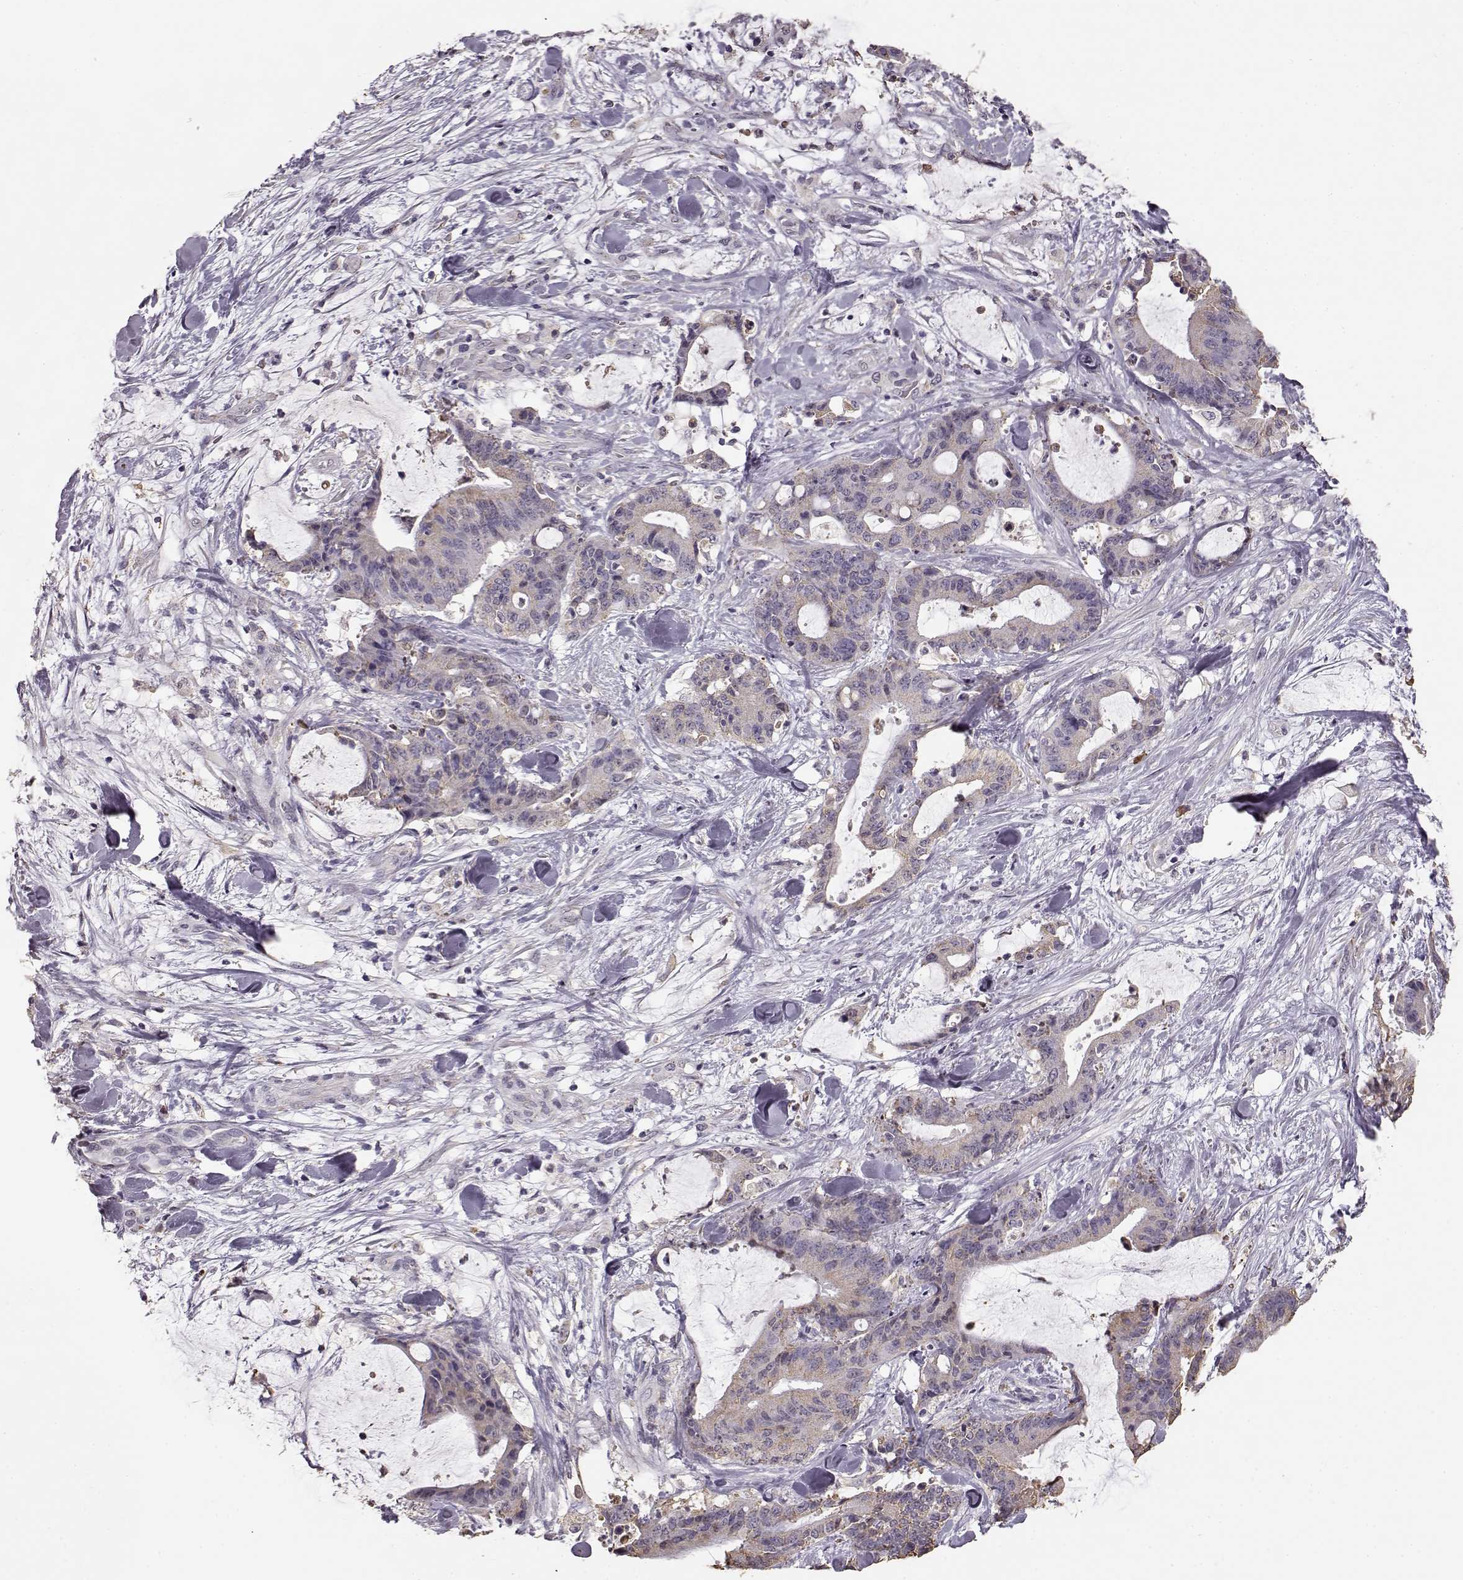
{"staining": {"intensity": "weak", "quantity": ">75%", "location": "cytoplasmic/membranous"}, "tissue": "liver cancer", "cell_type": "Tumor cells", "image_type": "cancer", "snomed": [{"axis": "morphology", "description": "Cholangiocarcinoma"}, {"axis": "topography", "description": "Liver"}], "caption": "Cholangiocarcinoma (liver) stained for a protein shows weak cytoplasmic/membranous positivity in tumor cells.", "gene": "GABRG3", "patient": {"sex": "female", "age": 73}}